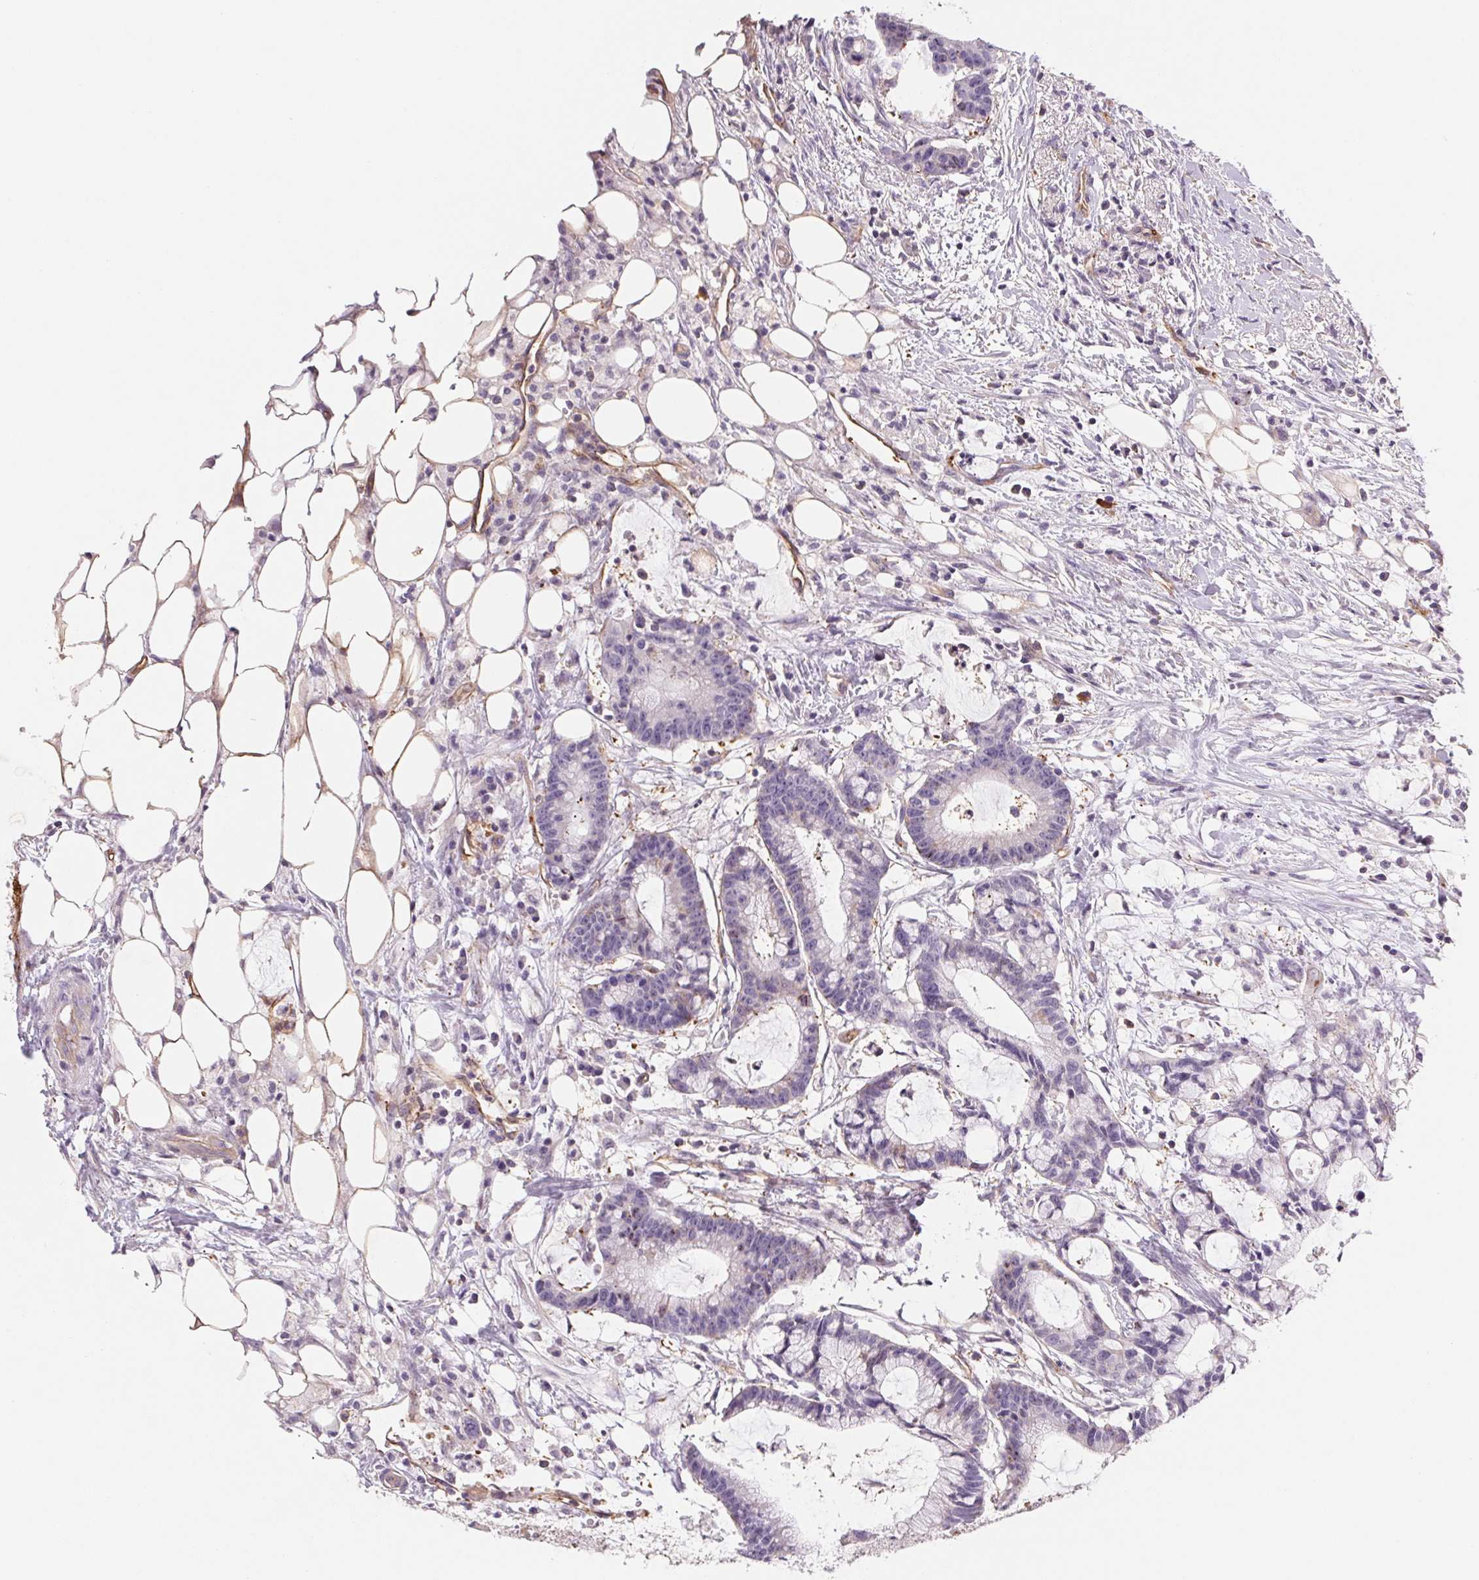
{"staining": {"intensity": "weak", "quantity": "<25%", "location": "cytoplasmic/membranous"}, "tissue": "colorectal cancer", "cell_type": "Tumor cells", "image_type": "cancer", "snomed": [{"axis": "morphology", "description": "Adenocarcinoma, NOS"}, {"axis": "topography", "description": "Colon"}], "caption": "There is no significant expression in tumor cells of colorectal adenocarcinoma.", "gene": "ANKRD13B", "patient": {"sex": "female", "age": 78}}